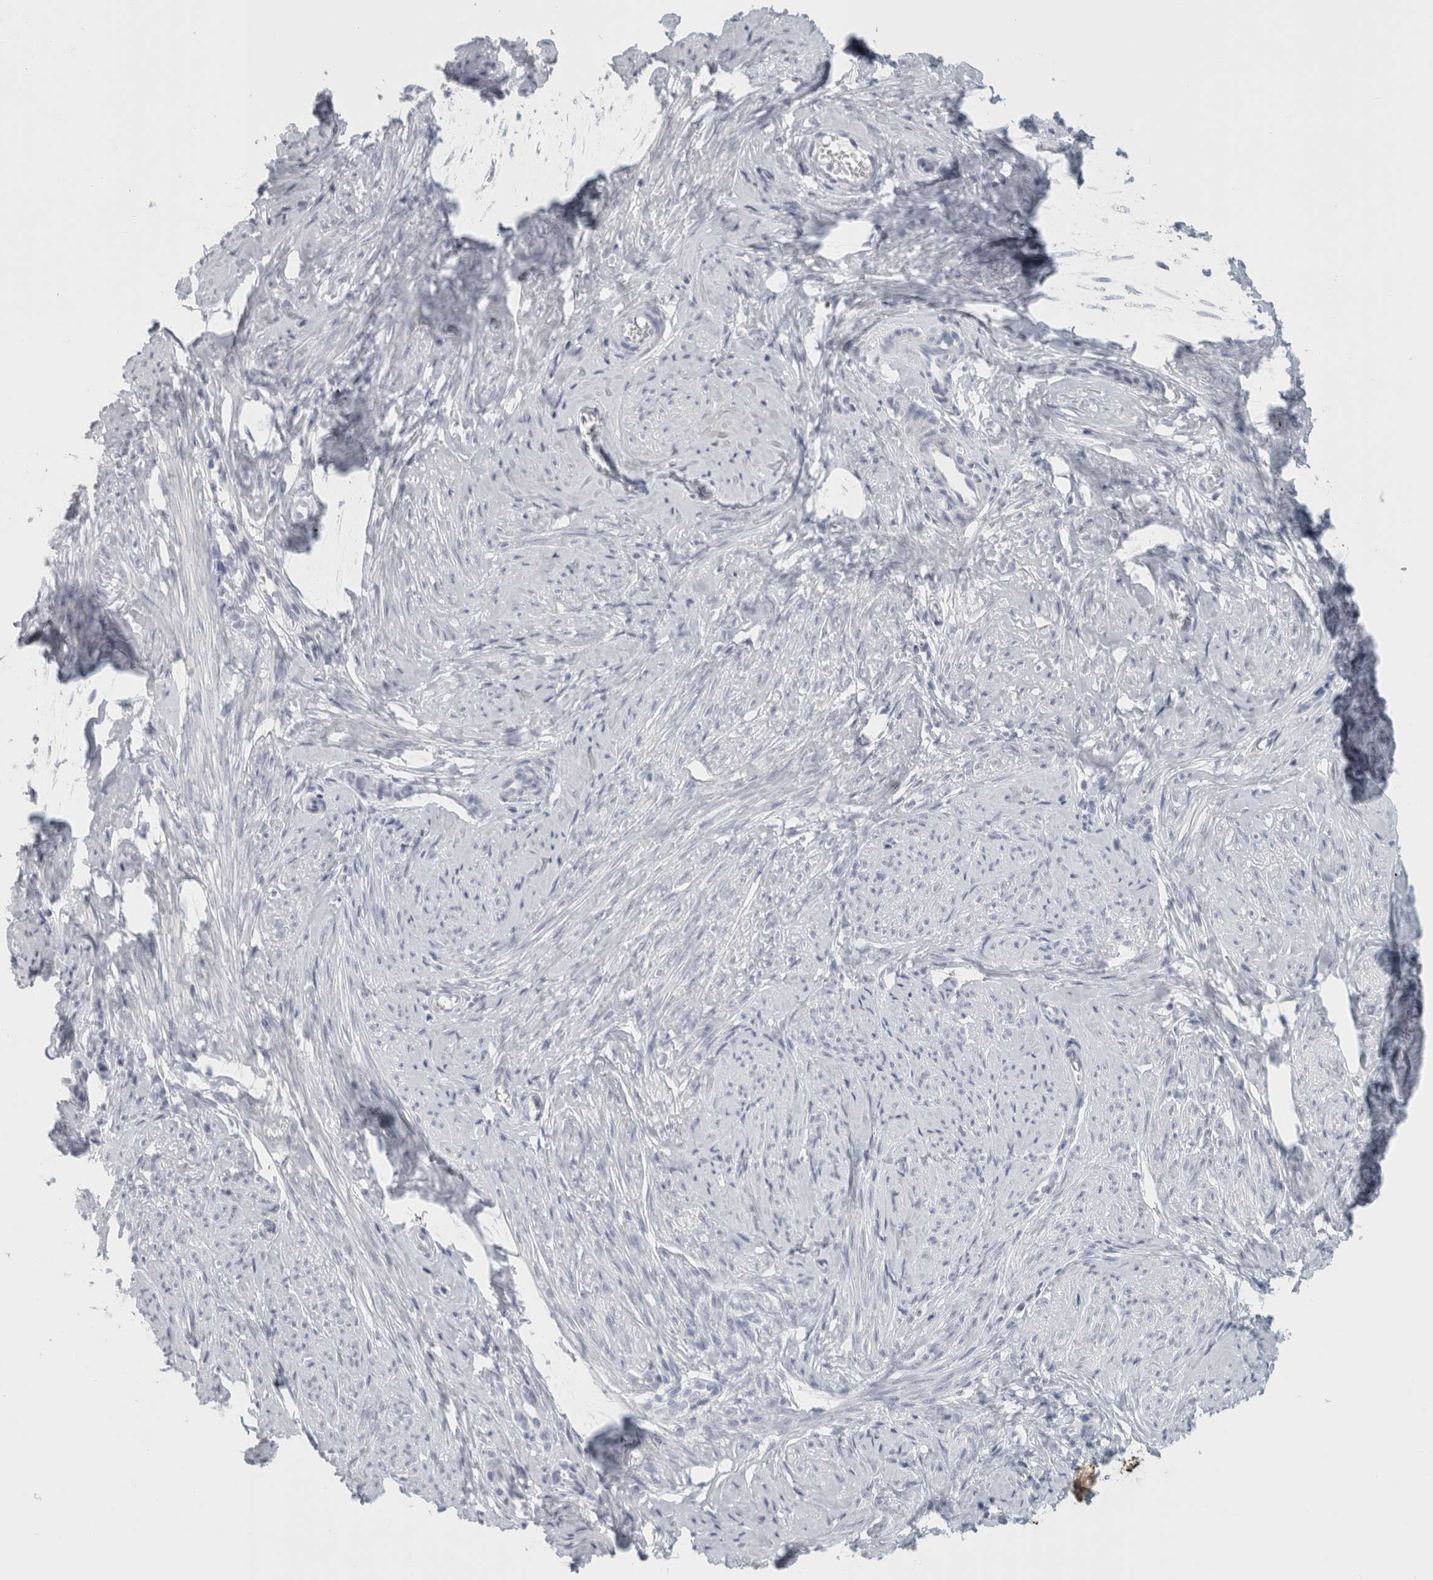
{"staining": {"intensity": "moderate", "quantity": ">75%", "location": "cytoplasmic/membranous"}, "tissue": "cervix", "cell_type": "Glandular cells", "image_type": "normal", "snomed": [{"axis": "morphology", "description": "Normal tissue, NOS"}, {"axis": "topography", "description": "Cervix"}], "caption": "Immunohistochemical staining of normal human cervix reveals >75% levels of moderate cytoplasmic/membranous protein expression in about >75% of glandular cells.", "gene": "SLC28A3", "patient": {"sex": "female", "age": 36}}